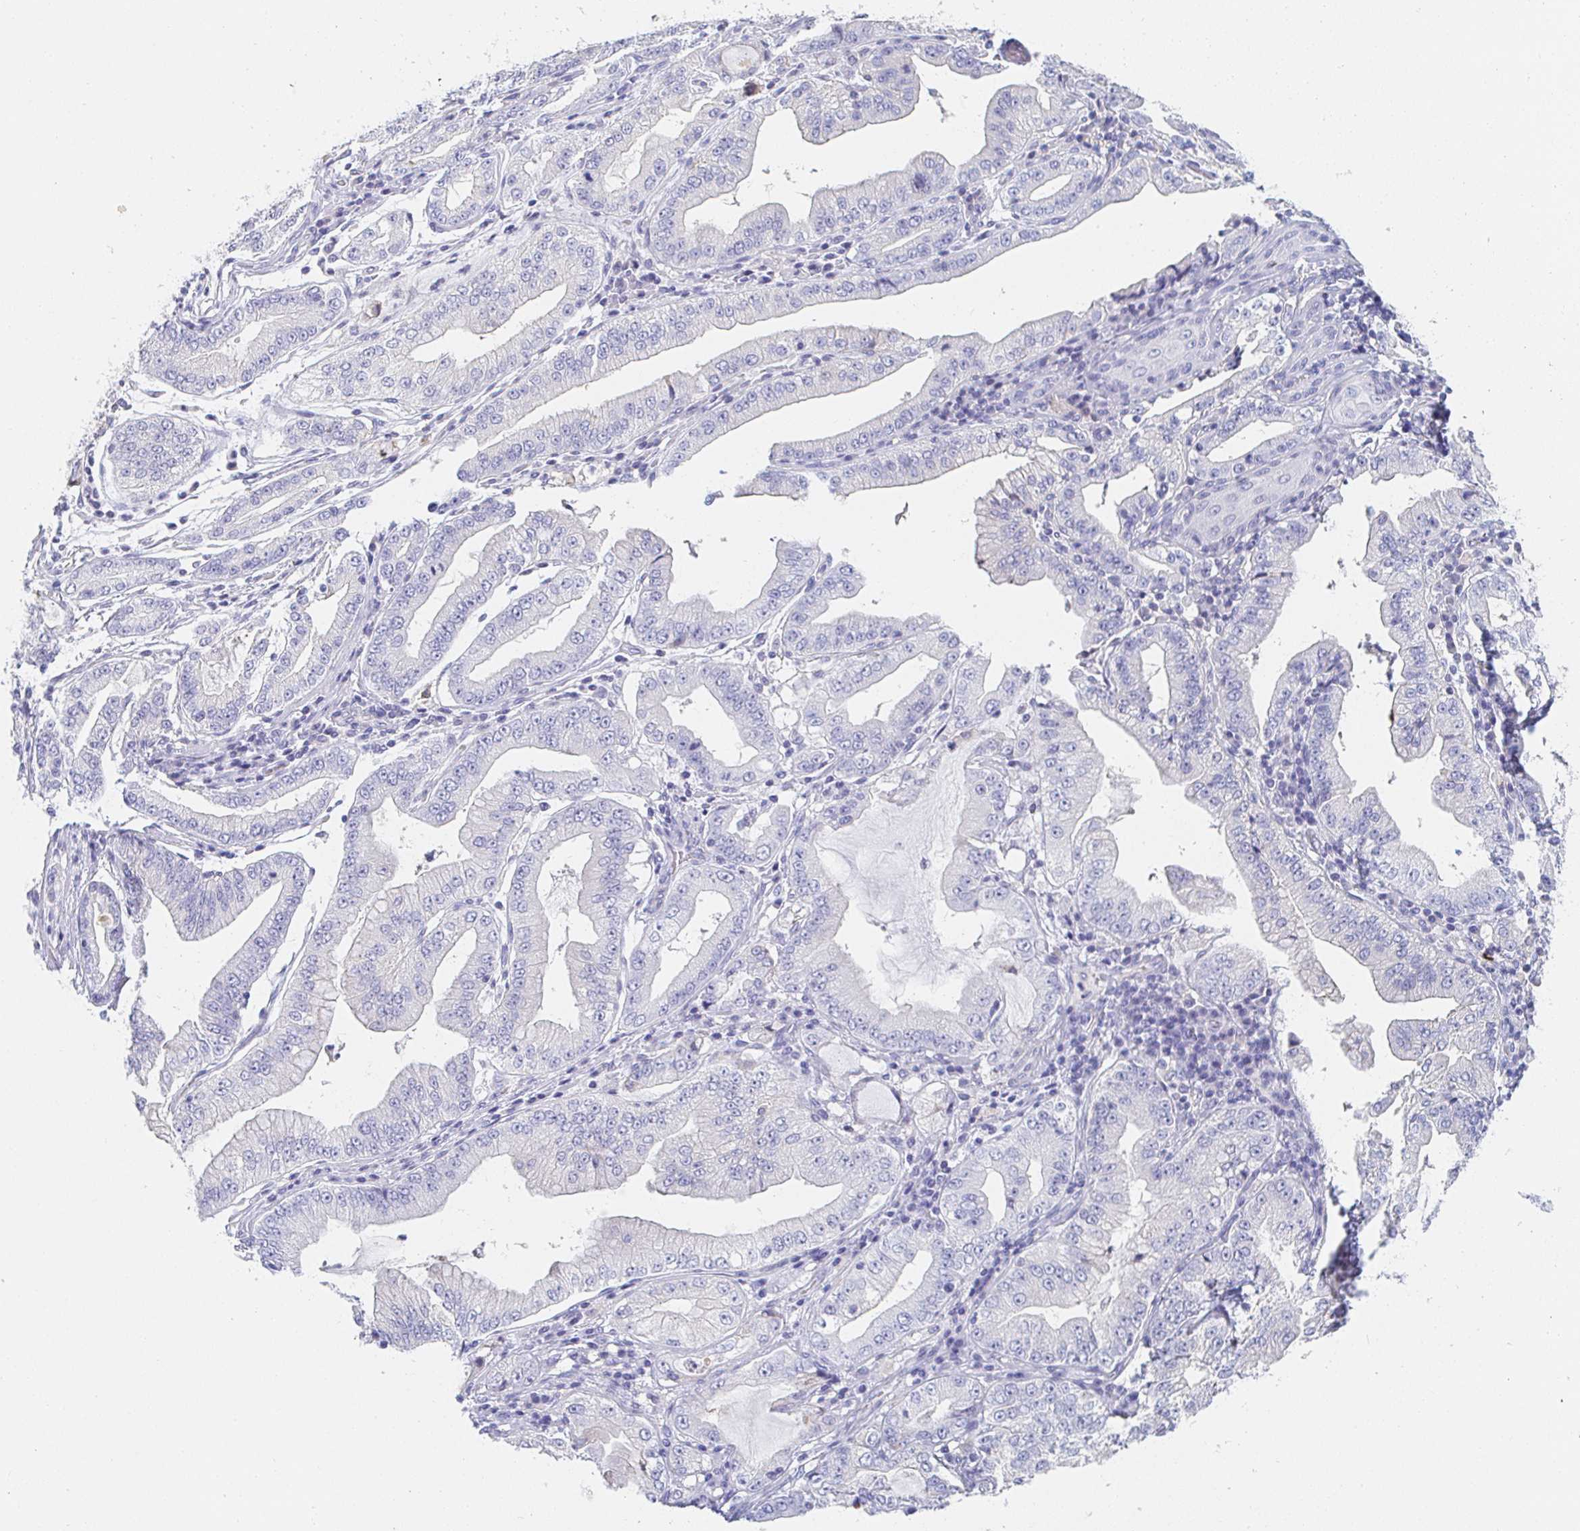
{"staining": {"intensity": "negative", "quantity": "none", "location": "none"}, "tissue": "stomach cancer", "cell_type": "Tumor cells", "image_type": "cancer", "snomed": [{"axis": "morphology", "description": "Adenocarcinoma, NOS"}, {"axis": "topography", "description": "Stomach, upper"}], "caption": "This is an IHC photomicrograph of stomach adenocarcinoma. There is no staining in tumor cells.", "gene": "PDE6B", "patient": {"sex": "female", "age": 74}}